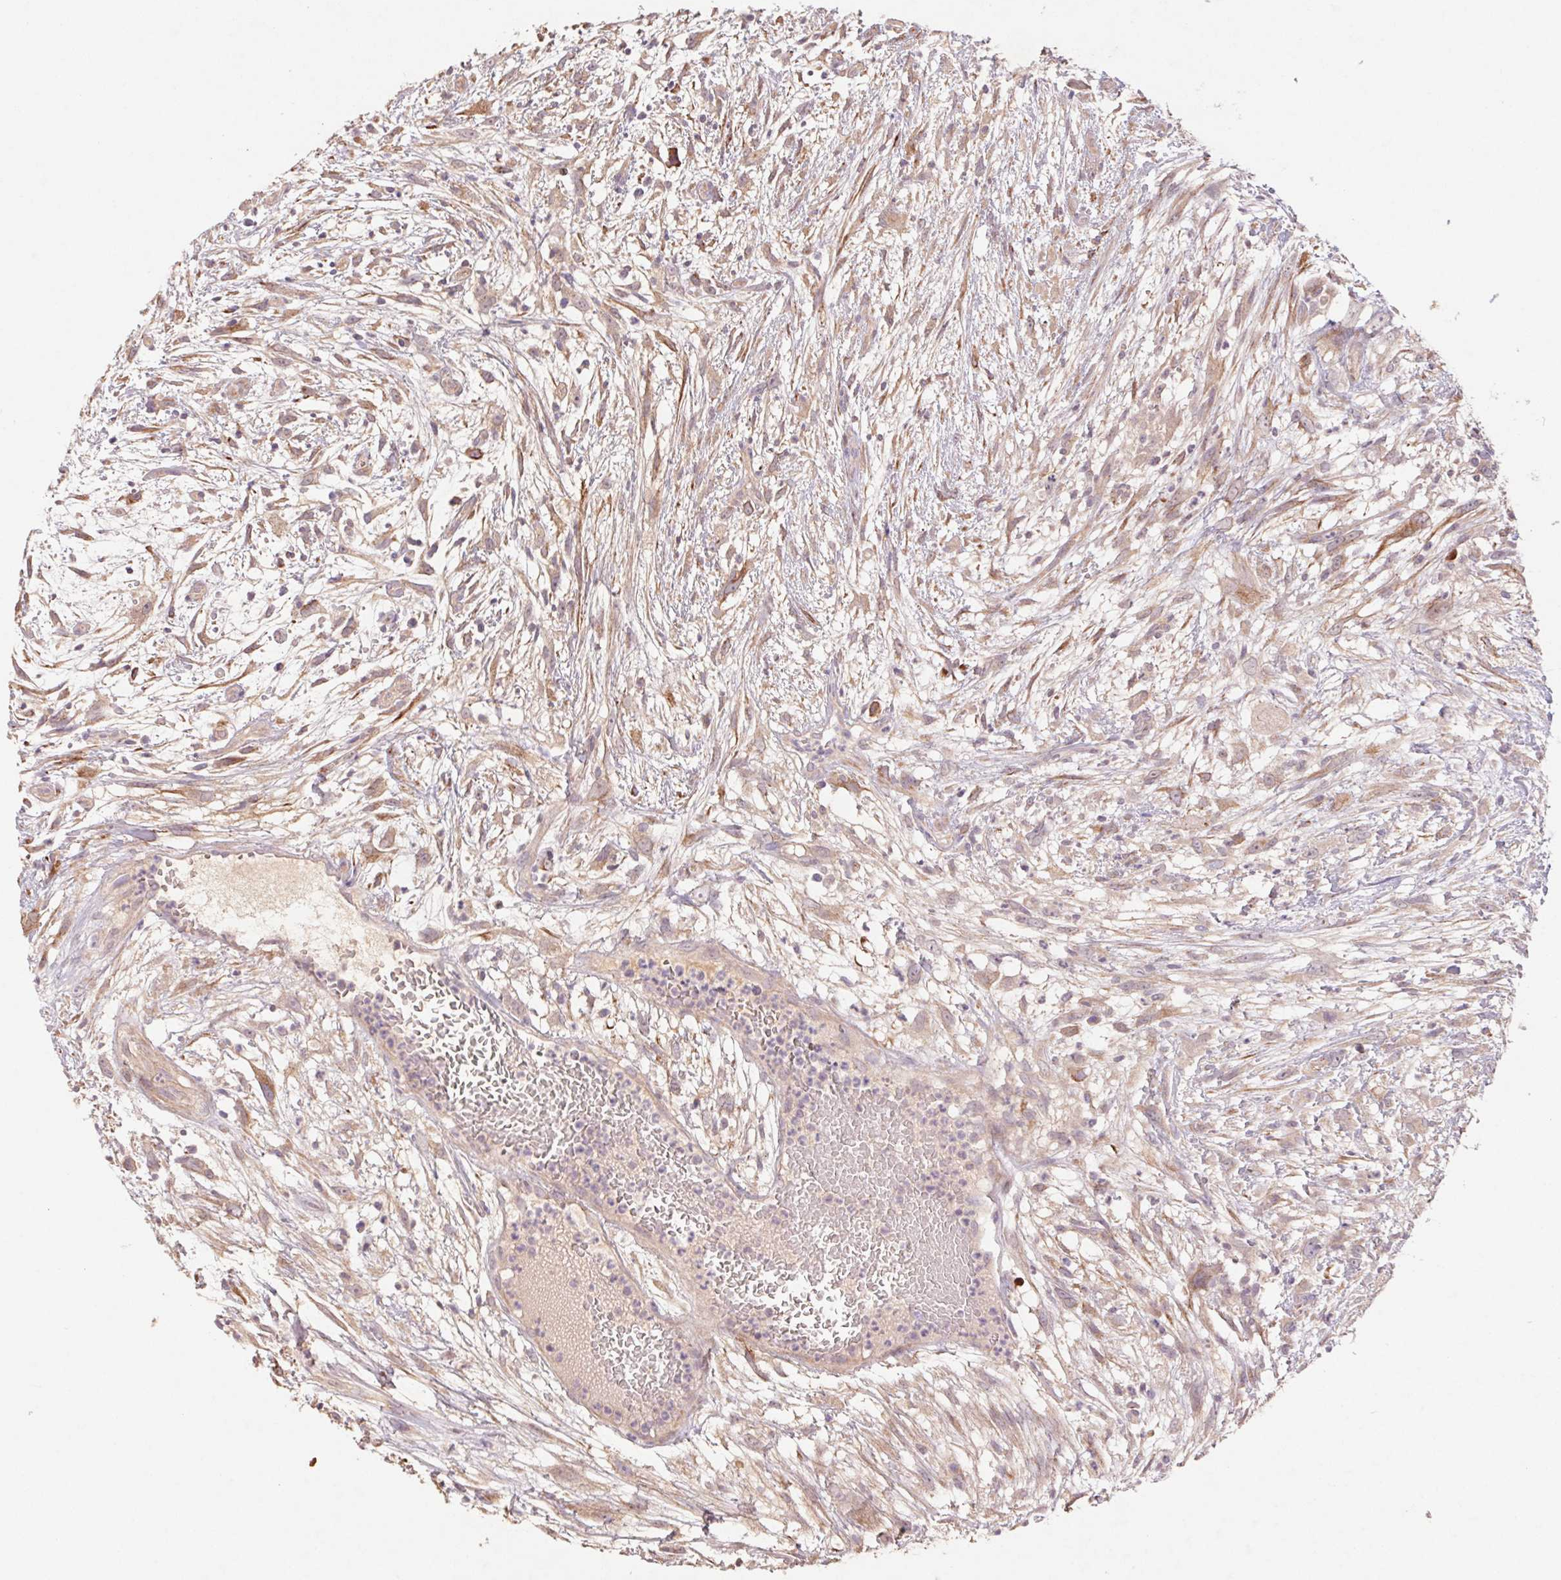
{"staining": {"intensity": "moderate", "quantity": ">75%", "location": "cytoplasmic/membranous"}, "tissue": "head and neck cancer", "cell_type": "Tumor cells", "image_type": "cancer", "snomed": [{"axis": "morphology", "description": "Squamous cell carcinoma, NOS"}, {"axis": "topography", "description": "Head-Neck"}], "caption": "Moderate cytoplasmic/membranous expression for a protein is present in about >75% of tumor cells of head and neck cancer (squamous cell carcinoma) using immunohistochemistry.", "gene": "GRM2", "patient": {"sex": "male", "age": 65}}